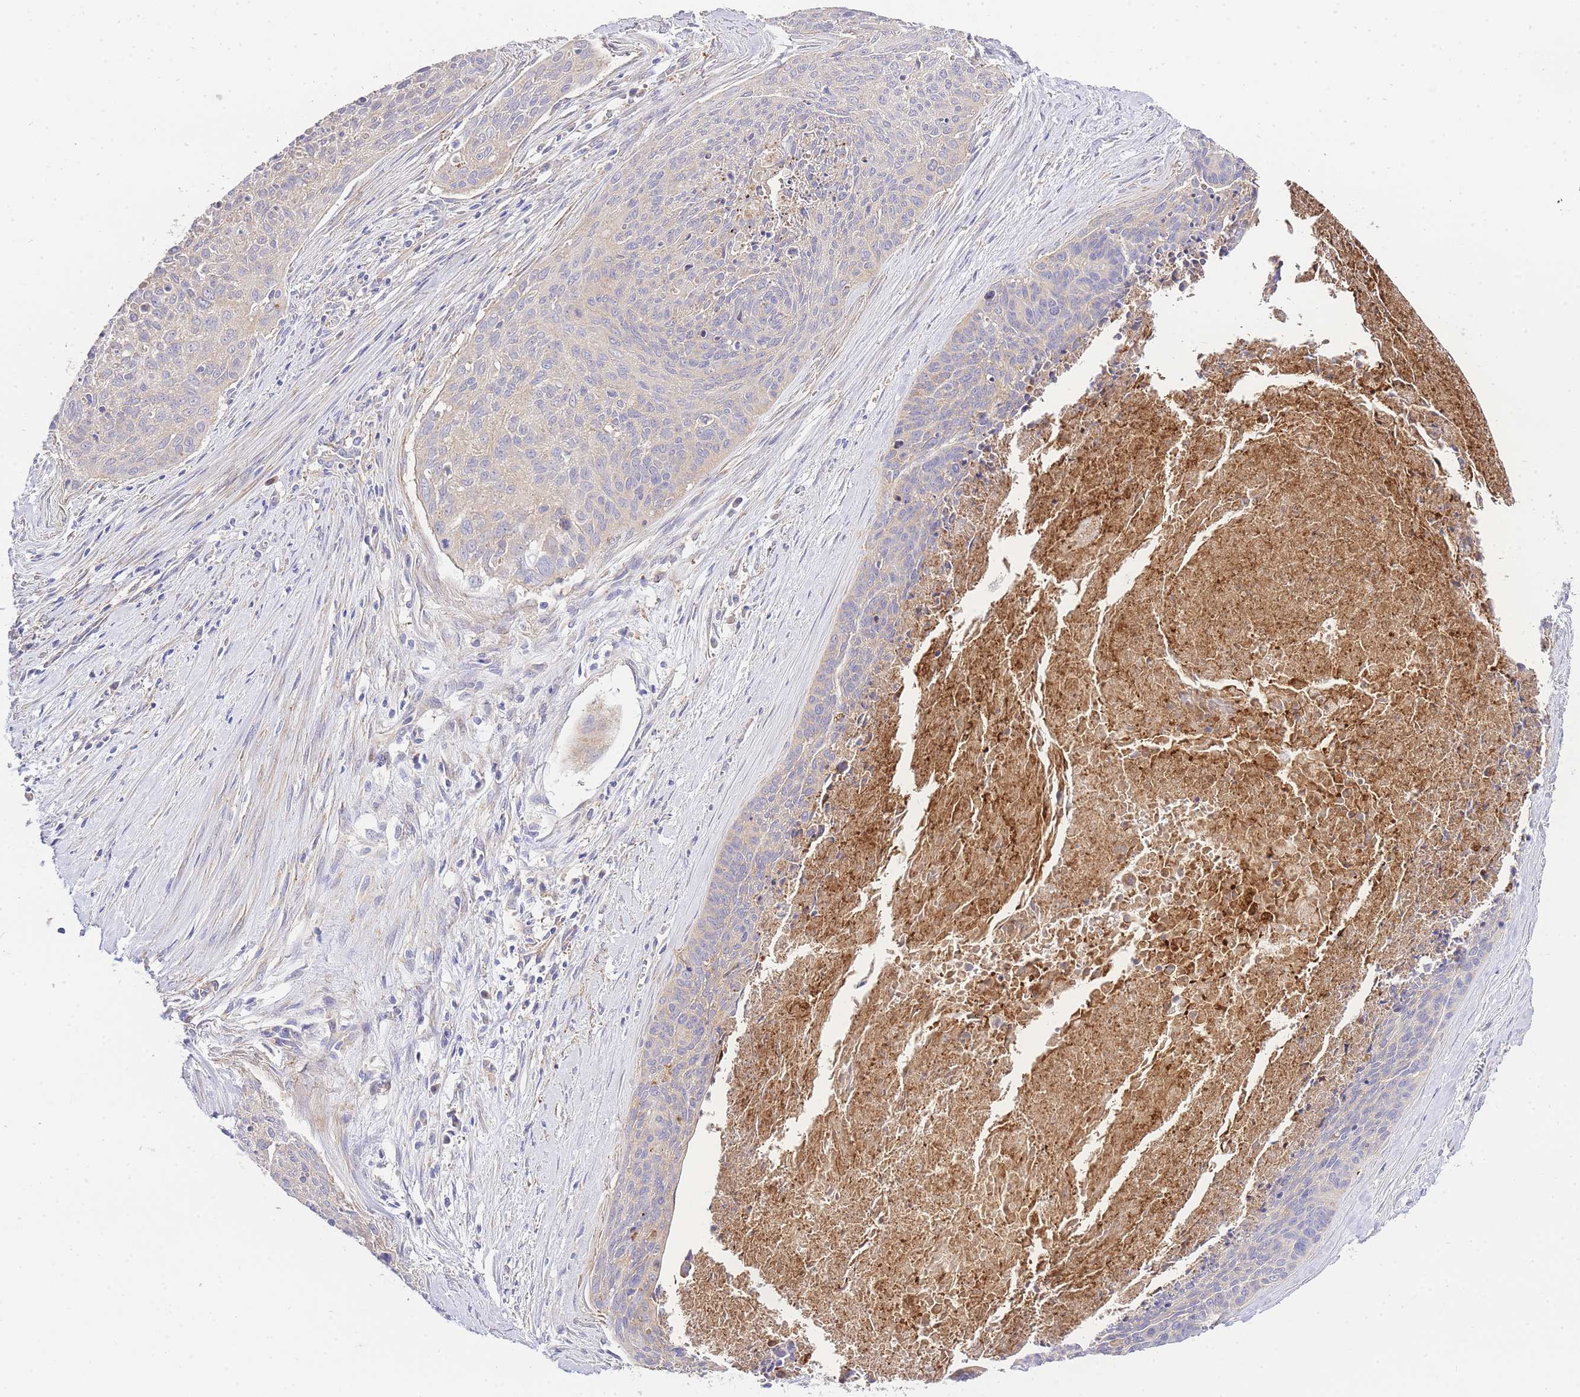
{"staining": {"intensity": "negative", "quantity": "none", "location": "none"}, "tissue": "cervical cancer", "cell_type": "Tumor cells", "image_type": "cancer", "snomed": [{"axis": "morphology", "description": "Squamous cell carcinoma, NOS"}, {"axis": "topography", "description": "Cervix"}], "caption": "Squamous cell carcinoma (cervical) was stained to show a protein in brown. There is no significant positivity in tumor cells.", "gene": "INSYN2B", "patient": {"sex": "female", "age": 55}}